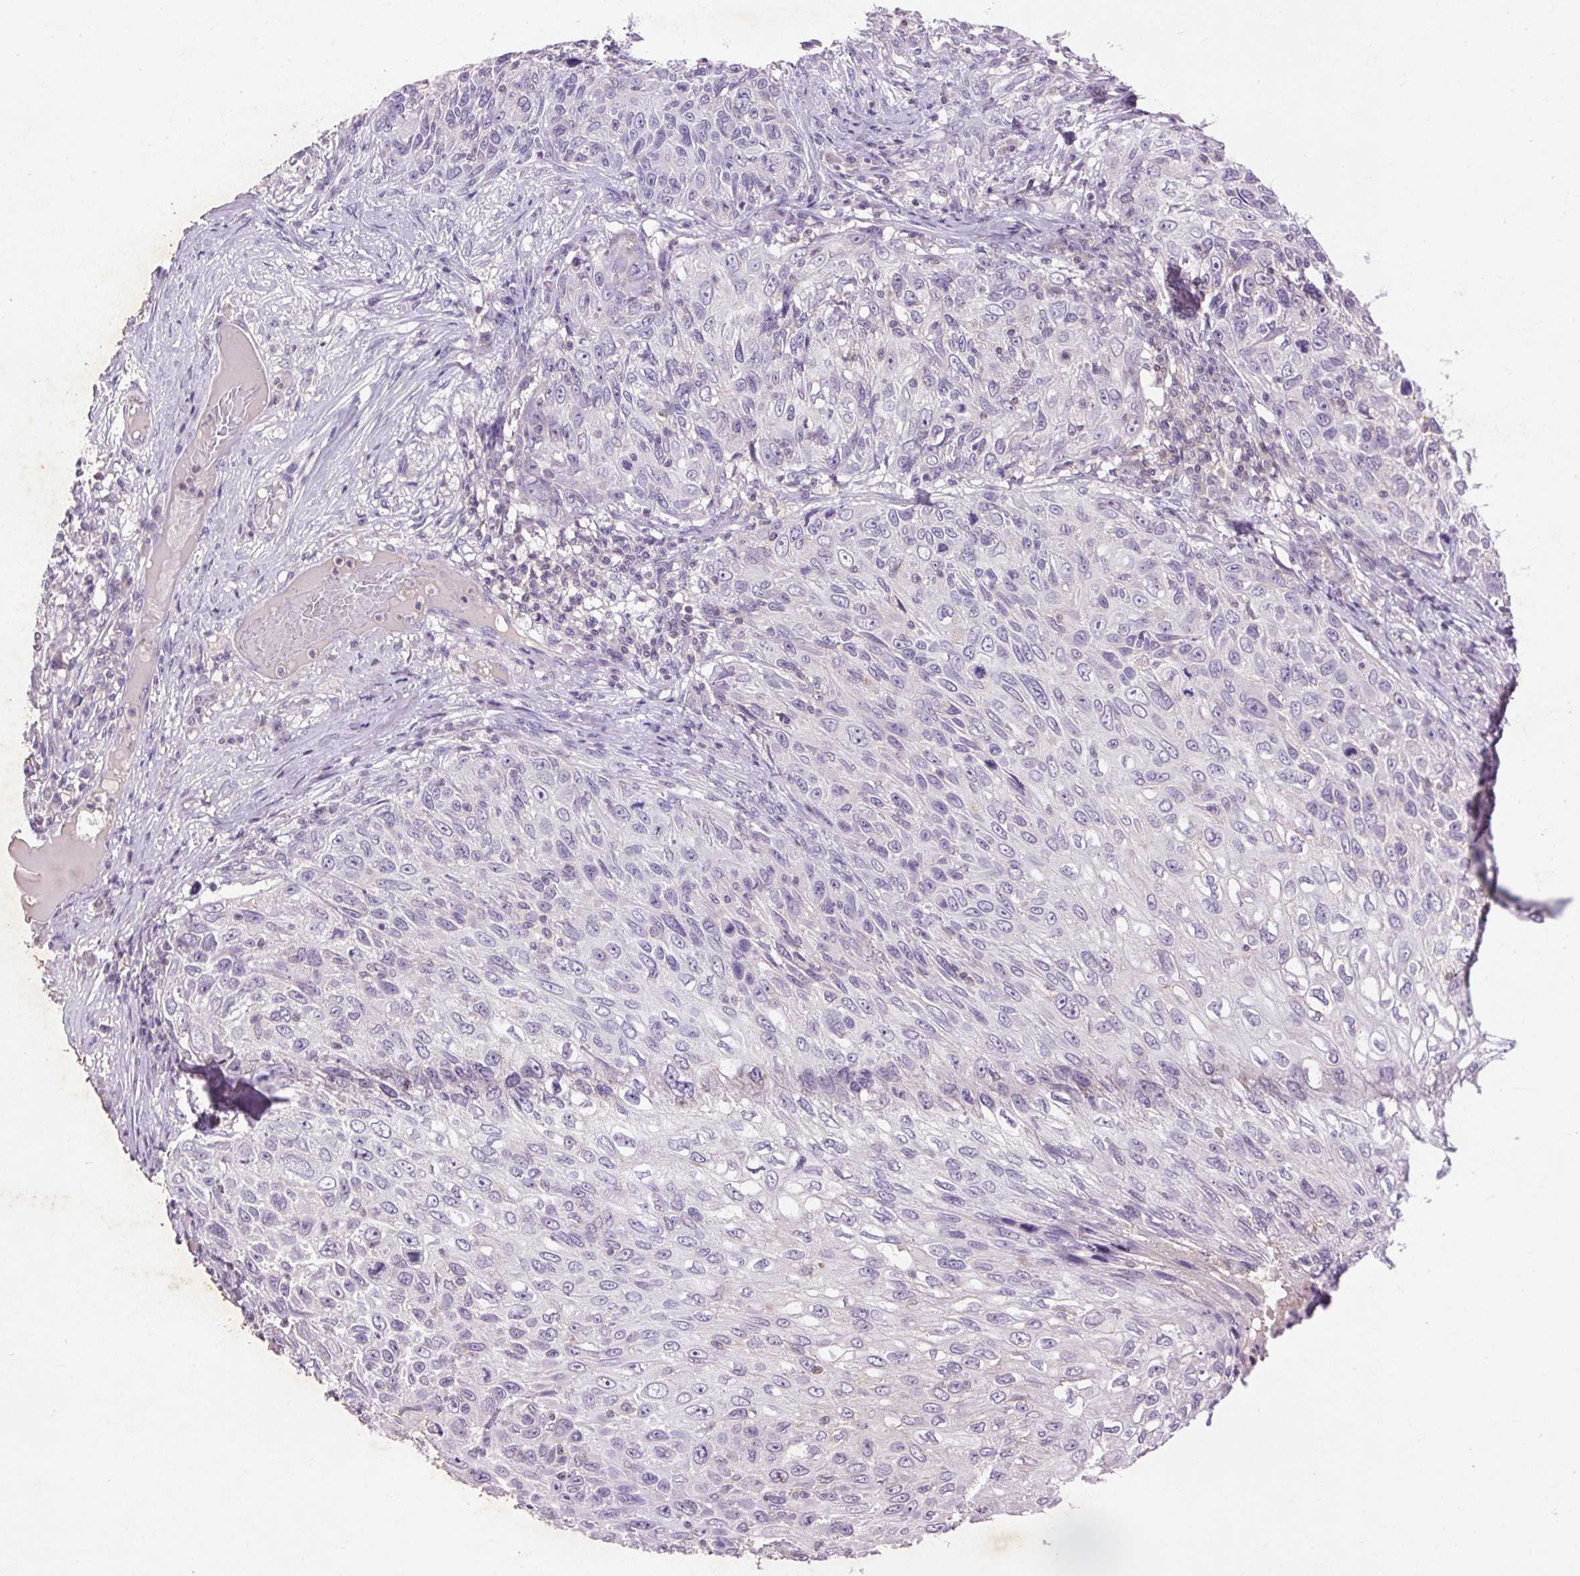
{"staining": {"intensity": "negative", "quantity": "none", "location": "none"}, "tissue": "skin cancer", "cell_type": "Tumor cells", "image_type": "cancer", "snomed": [{"axis": "morphology", "description": "Squamous cell carcinoma, NOS"}, {"axis": "topography", "description": "Skin"}], "caption": "High power microscopy photomicrograph of an immunohistochemistry photomicrograph of skin squamous cell carcinoma, revealing no significant positivity in tumor cells.", "gene": "FNDC7", "patient": {"sex": "male", "age": 92}}